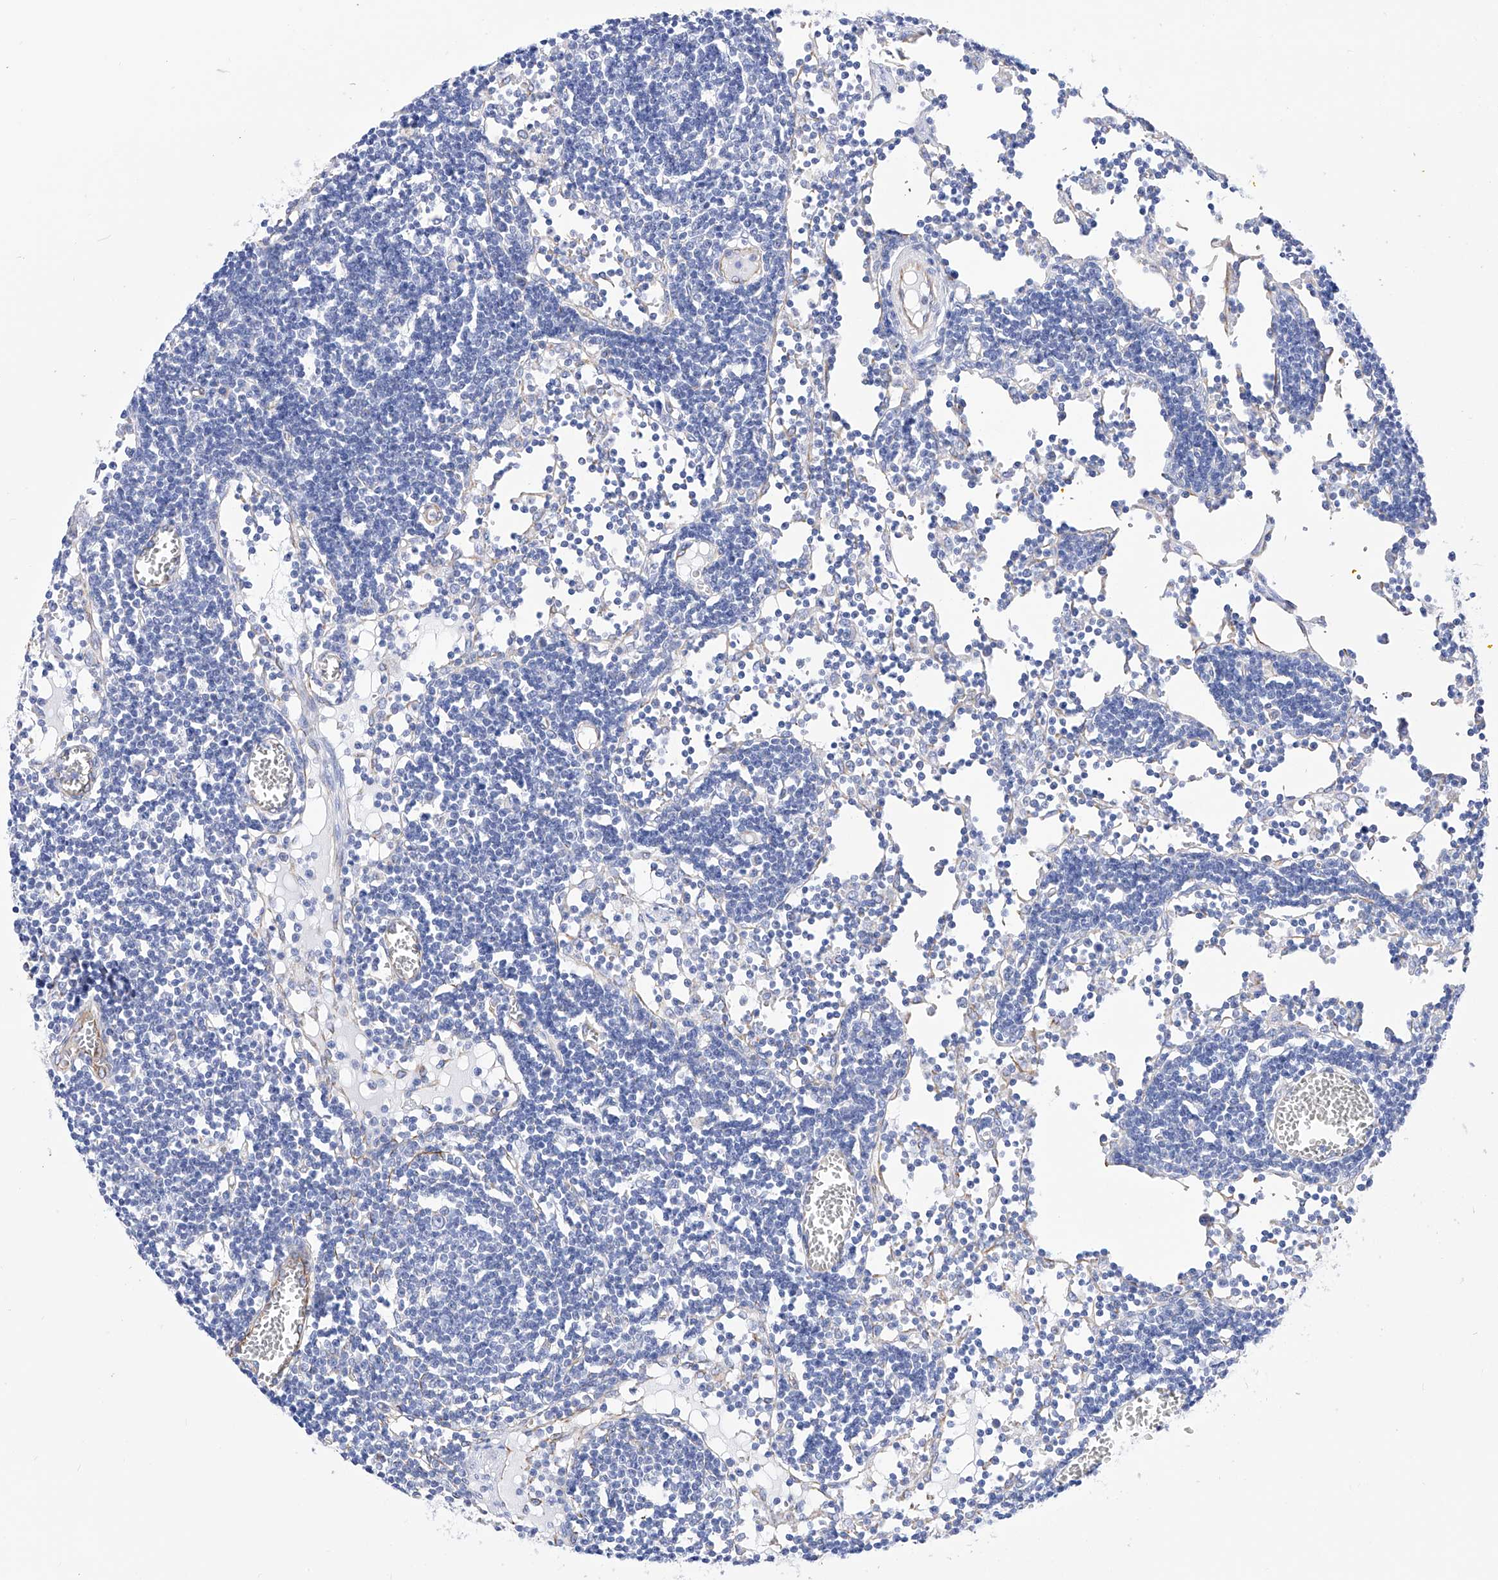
{"staining": {"intensity": "negative", "quantity": "none", "location": "none"}, "tissue": "lymph node", "cell_type": "Germinal center cells", "image_type": "normal", "snomed": [{"axis": "morphology", "description": "Normal tissue, NOS"}, {"axis": "topography", "description": "Lymph node"}], "caption": "This is an immunohistochemistry (IHC) photomicrograph of benign lymph node. There is no positivity in germinal center cells.", "gene": "FLG", "patient": {"sex": "female", "age": 11}}